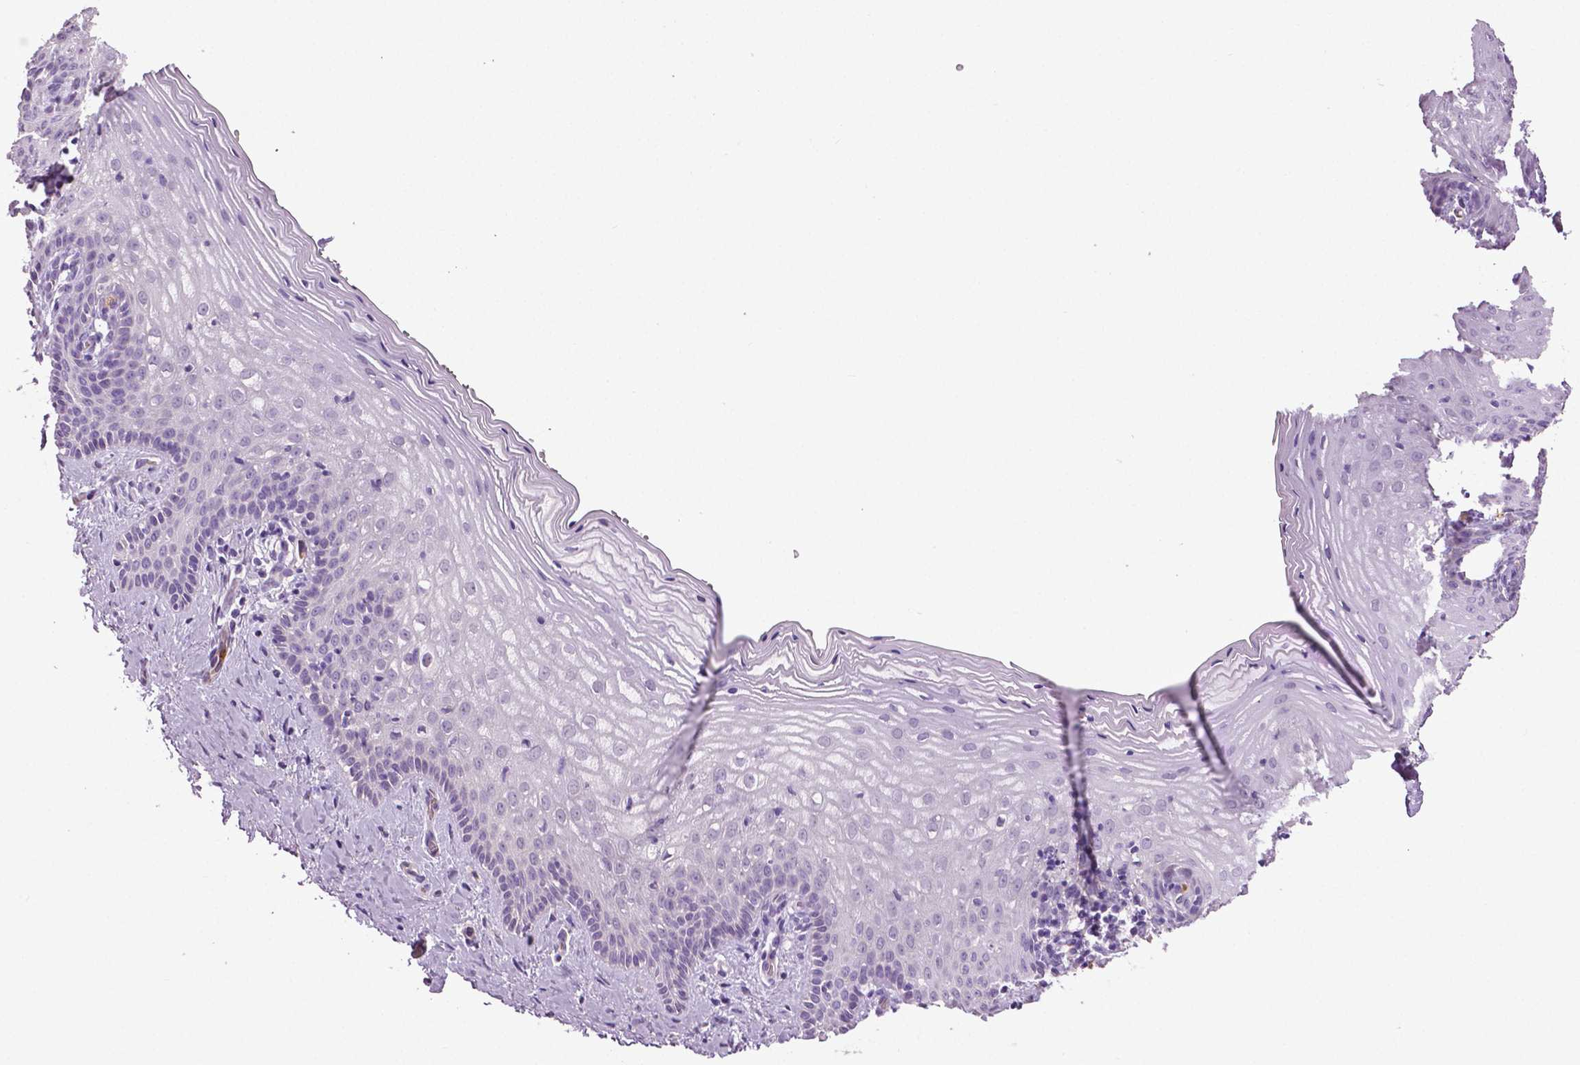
{"staining": {"intensity": "negative", "quantity": "none", "location": "none"}, "tissue": "vagina", "cell_type": "Squamous epithelial cells", "image_type": "normal", "snomed": [{"axis": "morphology", "description": "Normal tissue, NOS"}, {"axis": "topography", "description": "Vagina"}], "caption": "Immunohistochemistry (IHC) histopathology image of normal vagina: vagina stained with DAB demonstrates no significant protein staining in squamous epithelial cells.", "gene": "PTPN5", "patient": {"sex": "female", "age": 45}}